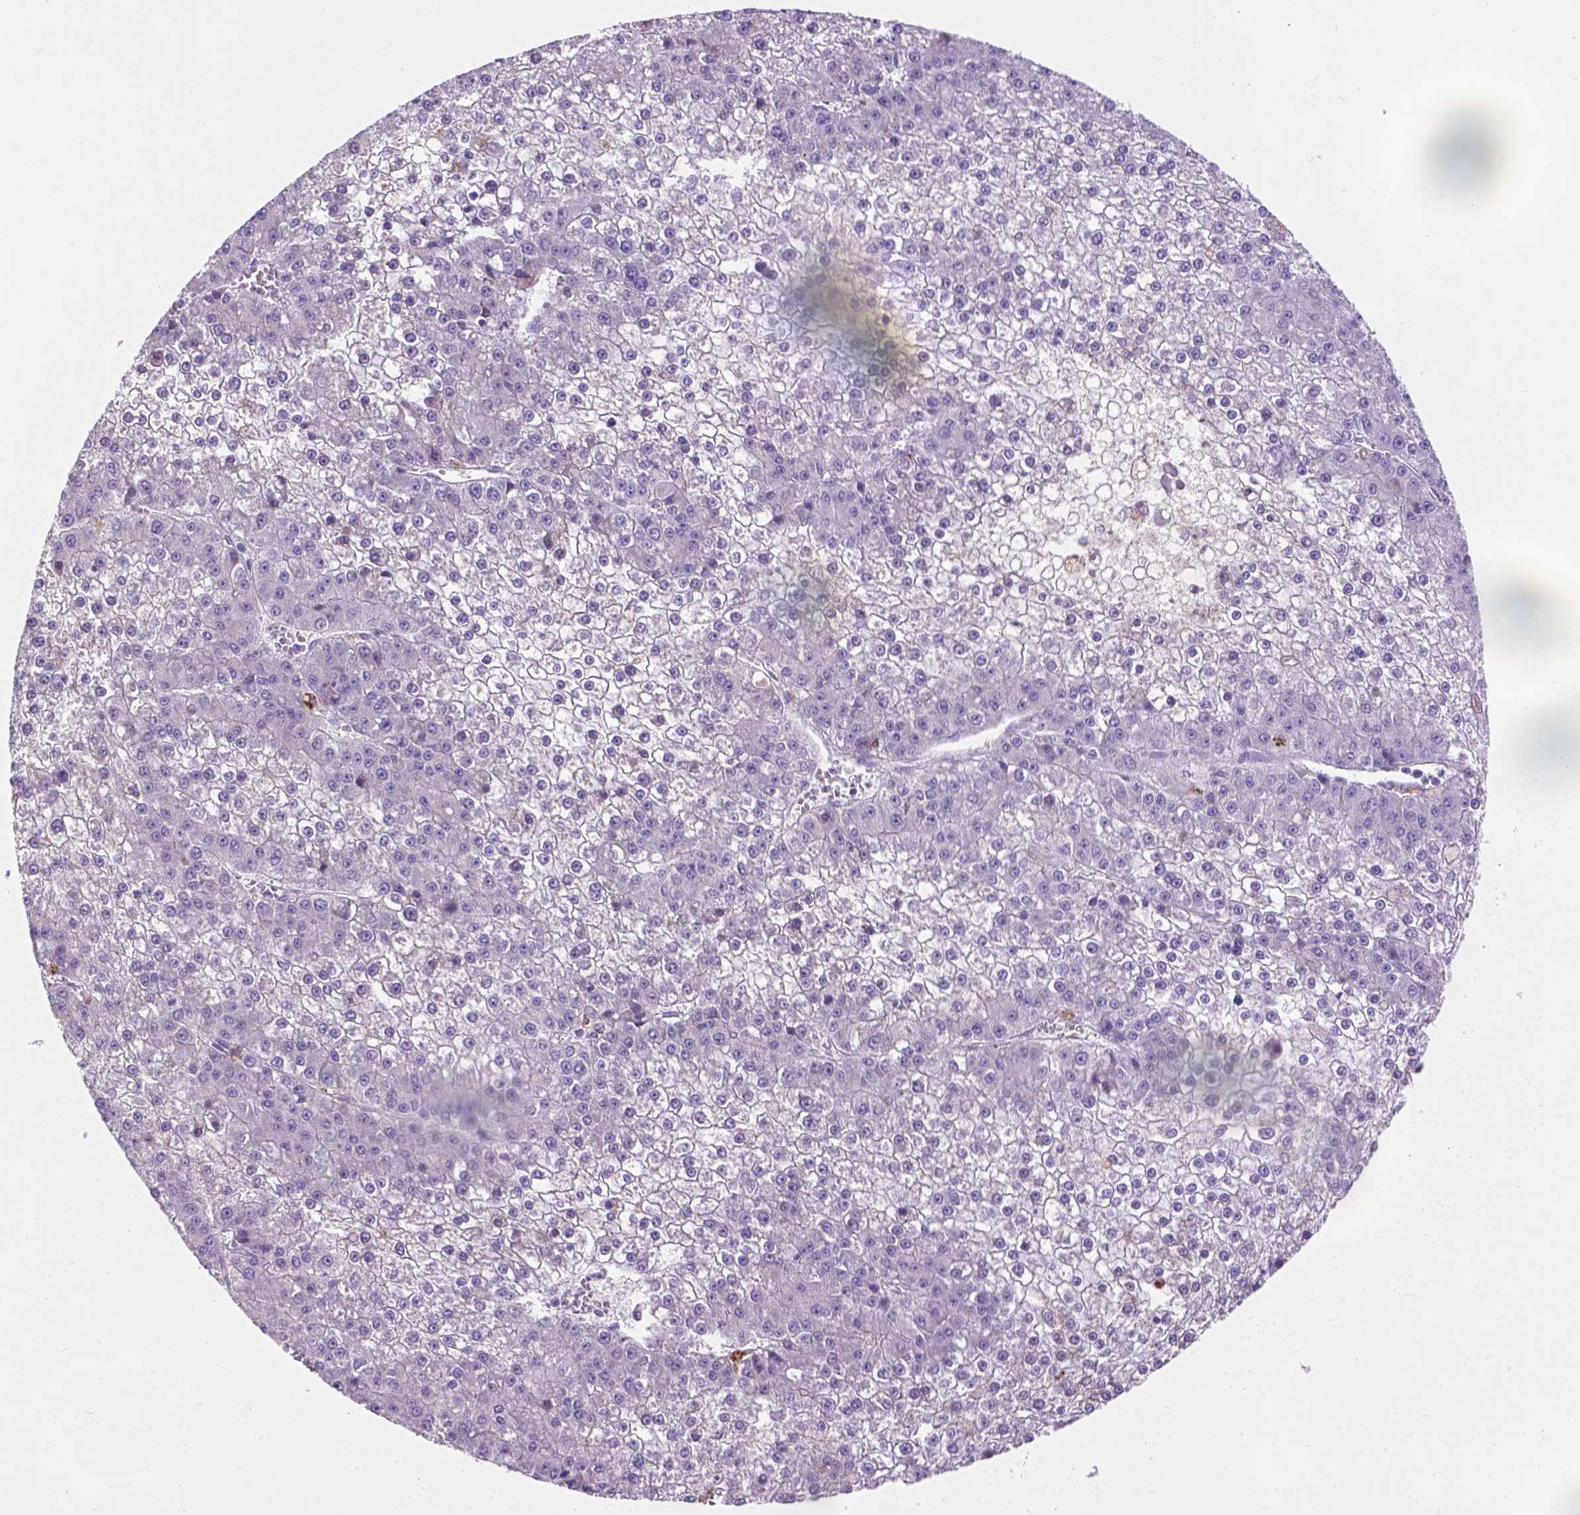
{"staining": {"intensity": "negative", "quantity": "none", "location": "none"}, "tissue": "liver cancer", "cell_type": "Tumor cells", "image_type": "cancer", "snomed": [{"axis": "morphology", "description": "Carcinoma, Hepatocellular, NOS"}, {"axis": "topography", "description": "Liver"}], "caption": "An immunohistochemistry (IHC) image of liver hepatocellular carcinoma is shown. There is no staining in tumor cells of liver hepatocellular carcinoma.", "gene": "NOXO1", "patient": {"sex": "female", "age": 73}}